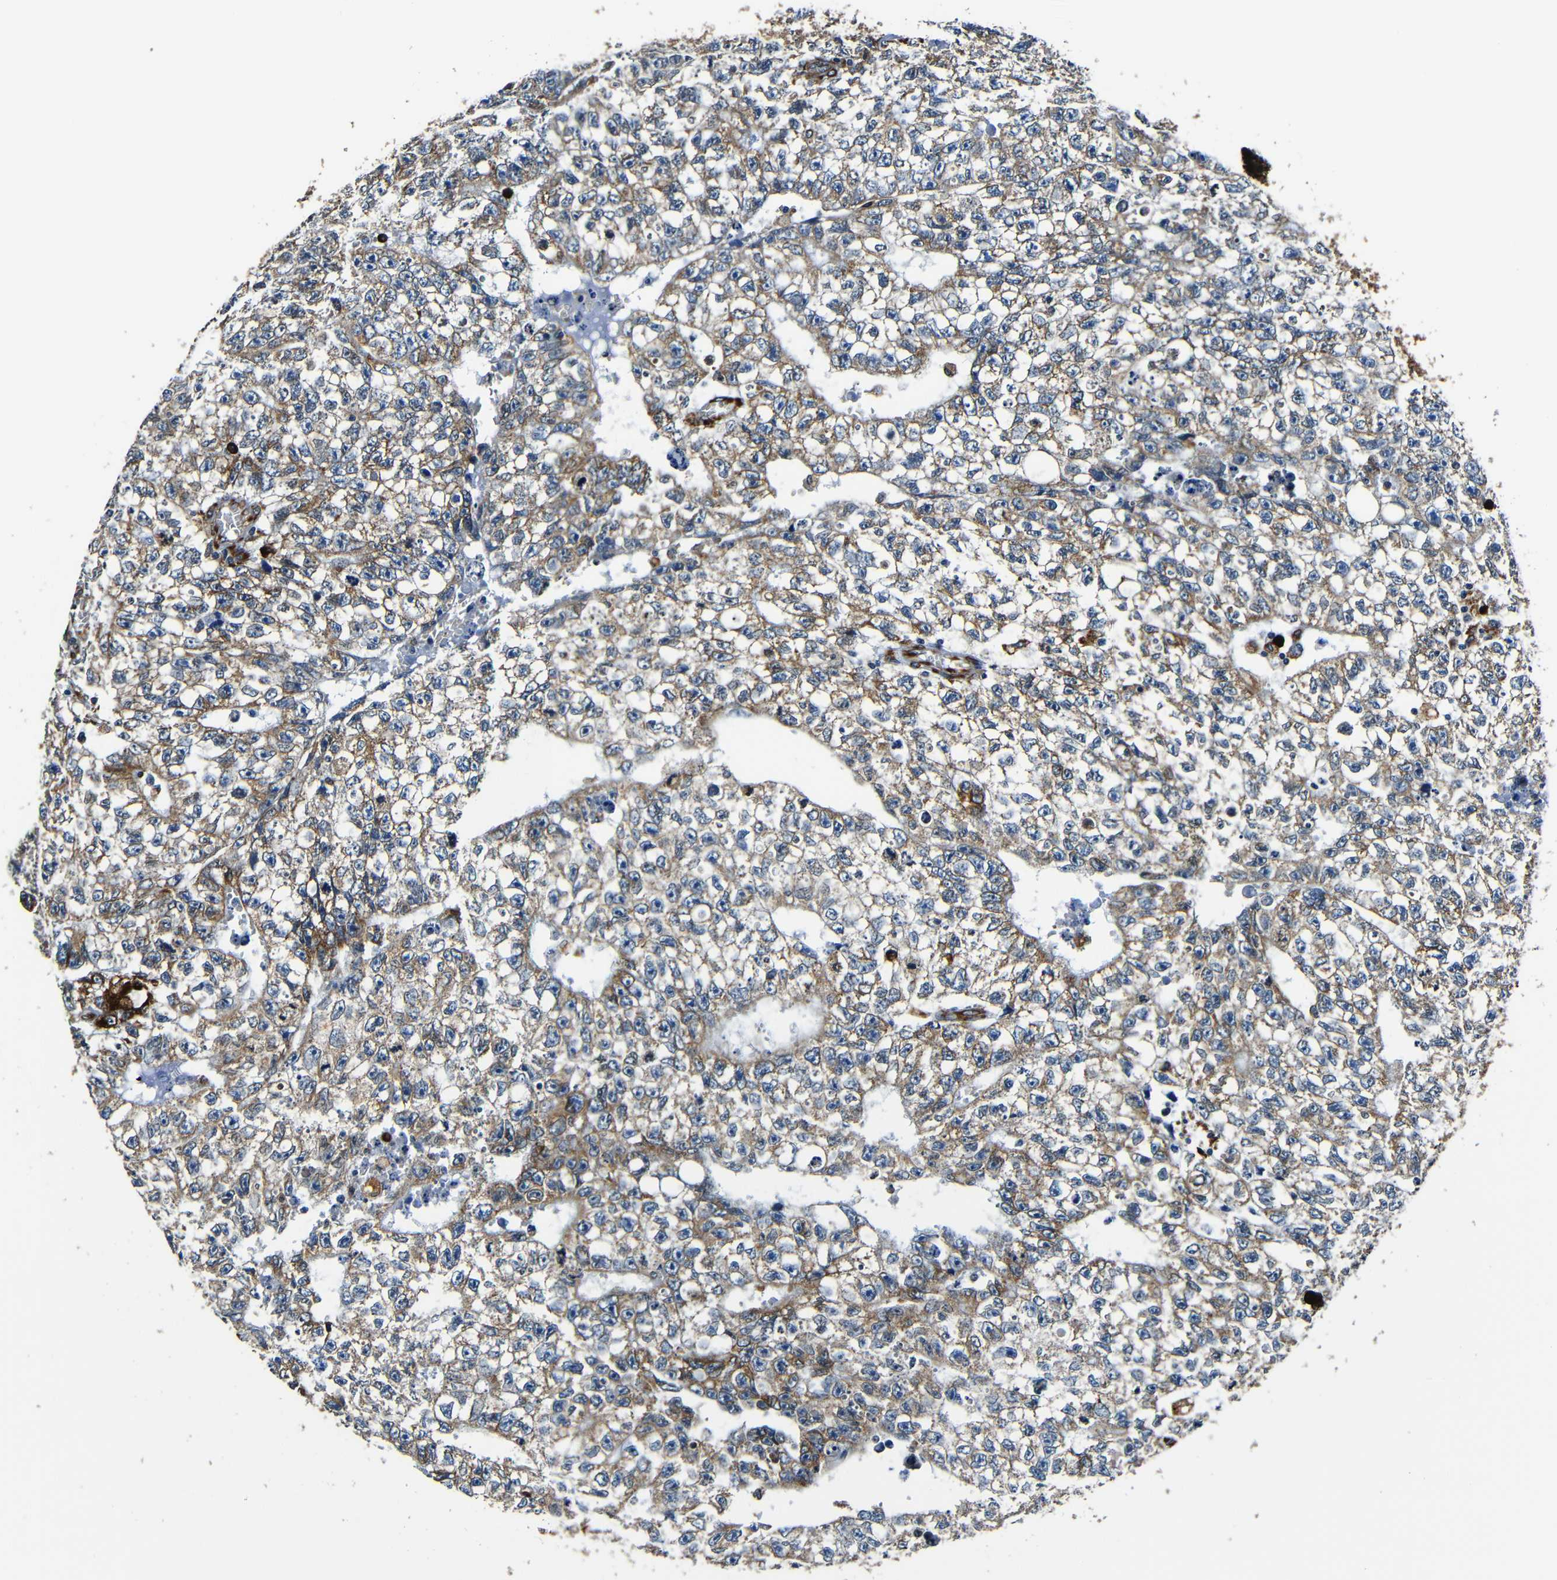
{"staining": {"intensity": "moderate", "quantity": ">75%", "location": "cytoplasmic/membranous"}, "tissue": "testis cancer", "cell_type": "Tumor cells", "image_type": "cancer", "snomed": [{"axis": "morphology", "description": "Seminoma, NOS"}, {"axis": "morphology", "description": "Carcinoma, Embryonal, NOS"}, {"axis": "topography", "description": "Testis"}], "caption": "Testis cancer tissue displays moderate cytoplasmic/membranous positivity in about >75% of tumor cells", "gene": "RRBP1", "patient": {"sex": "male", "age": 38}}